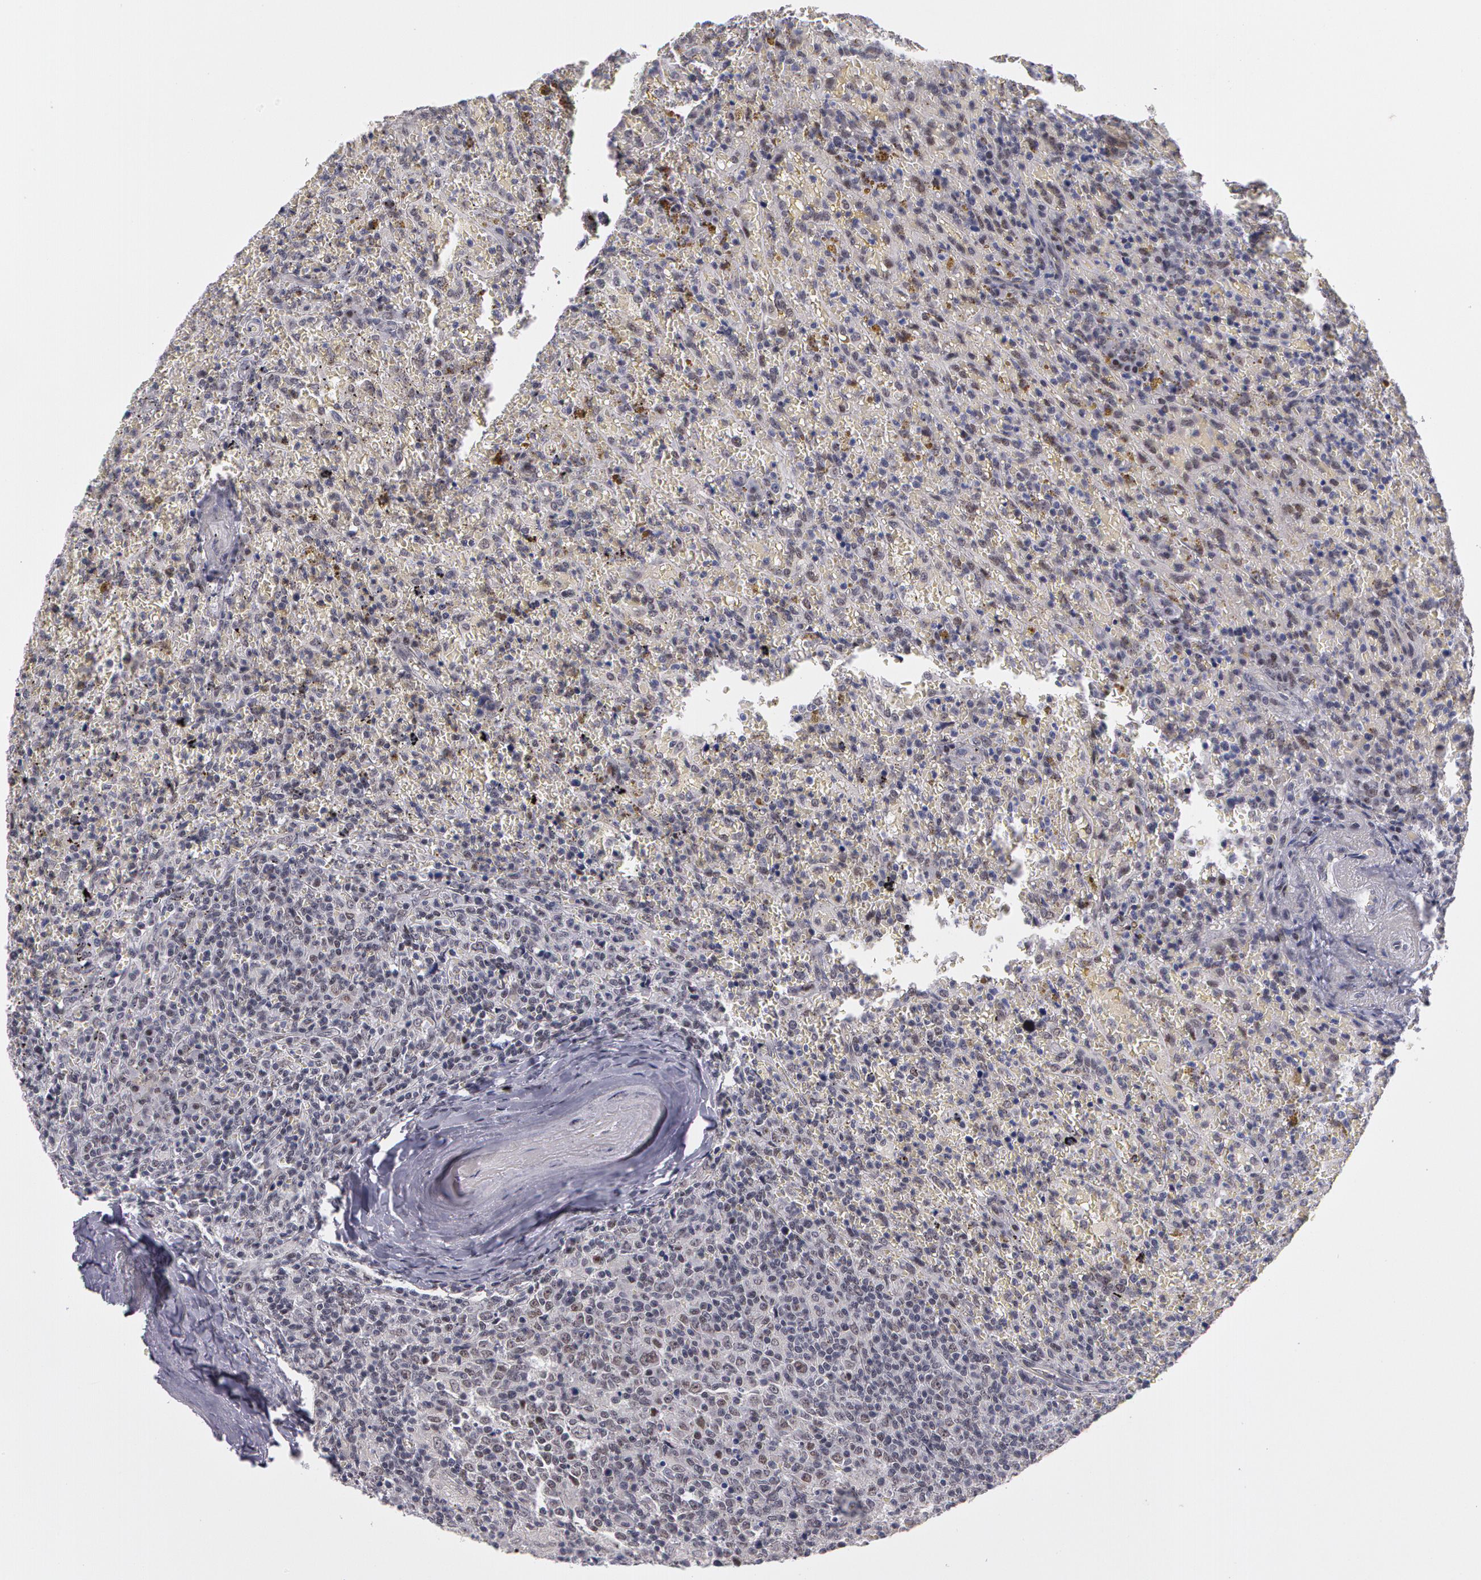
{"staining": {"intensity": "negative", "quantity": "none", "location": "none"}, "tissue": "lymphoma", "cell_type": "Tumor cells", "image_type": "cancer", "snomed": [{"axis": "morphology", "description": "Malignant lymphoma, non-Hodgkin's type, High grade"}, {"axis": "topography", "description": "Spleen"}, {"axis": "topography", "description": "Lymph node"}], "caption": "There is no significant positivity in tumor cells of lymphoma.", "gene": "PRICKLE1", "patient": {"sex": "female", "age": 70}}